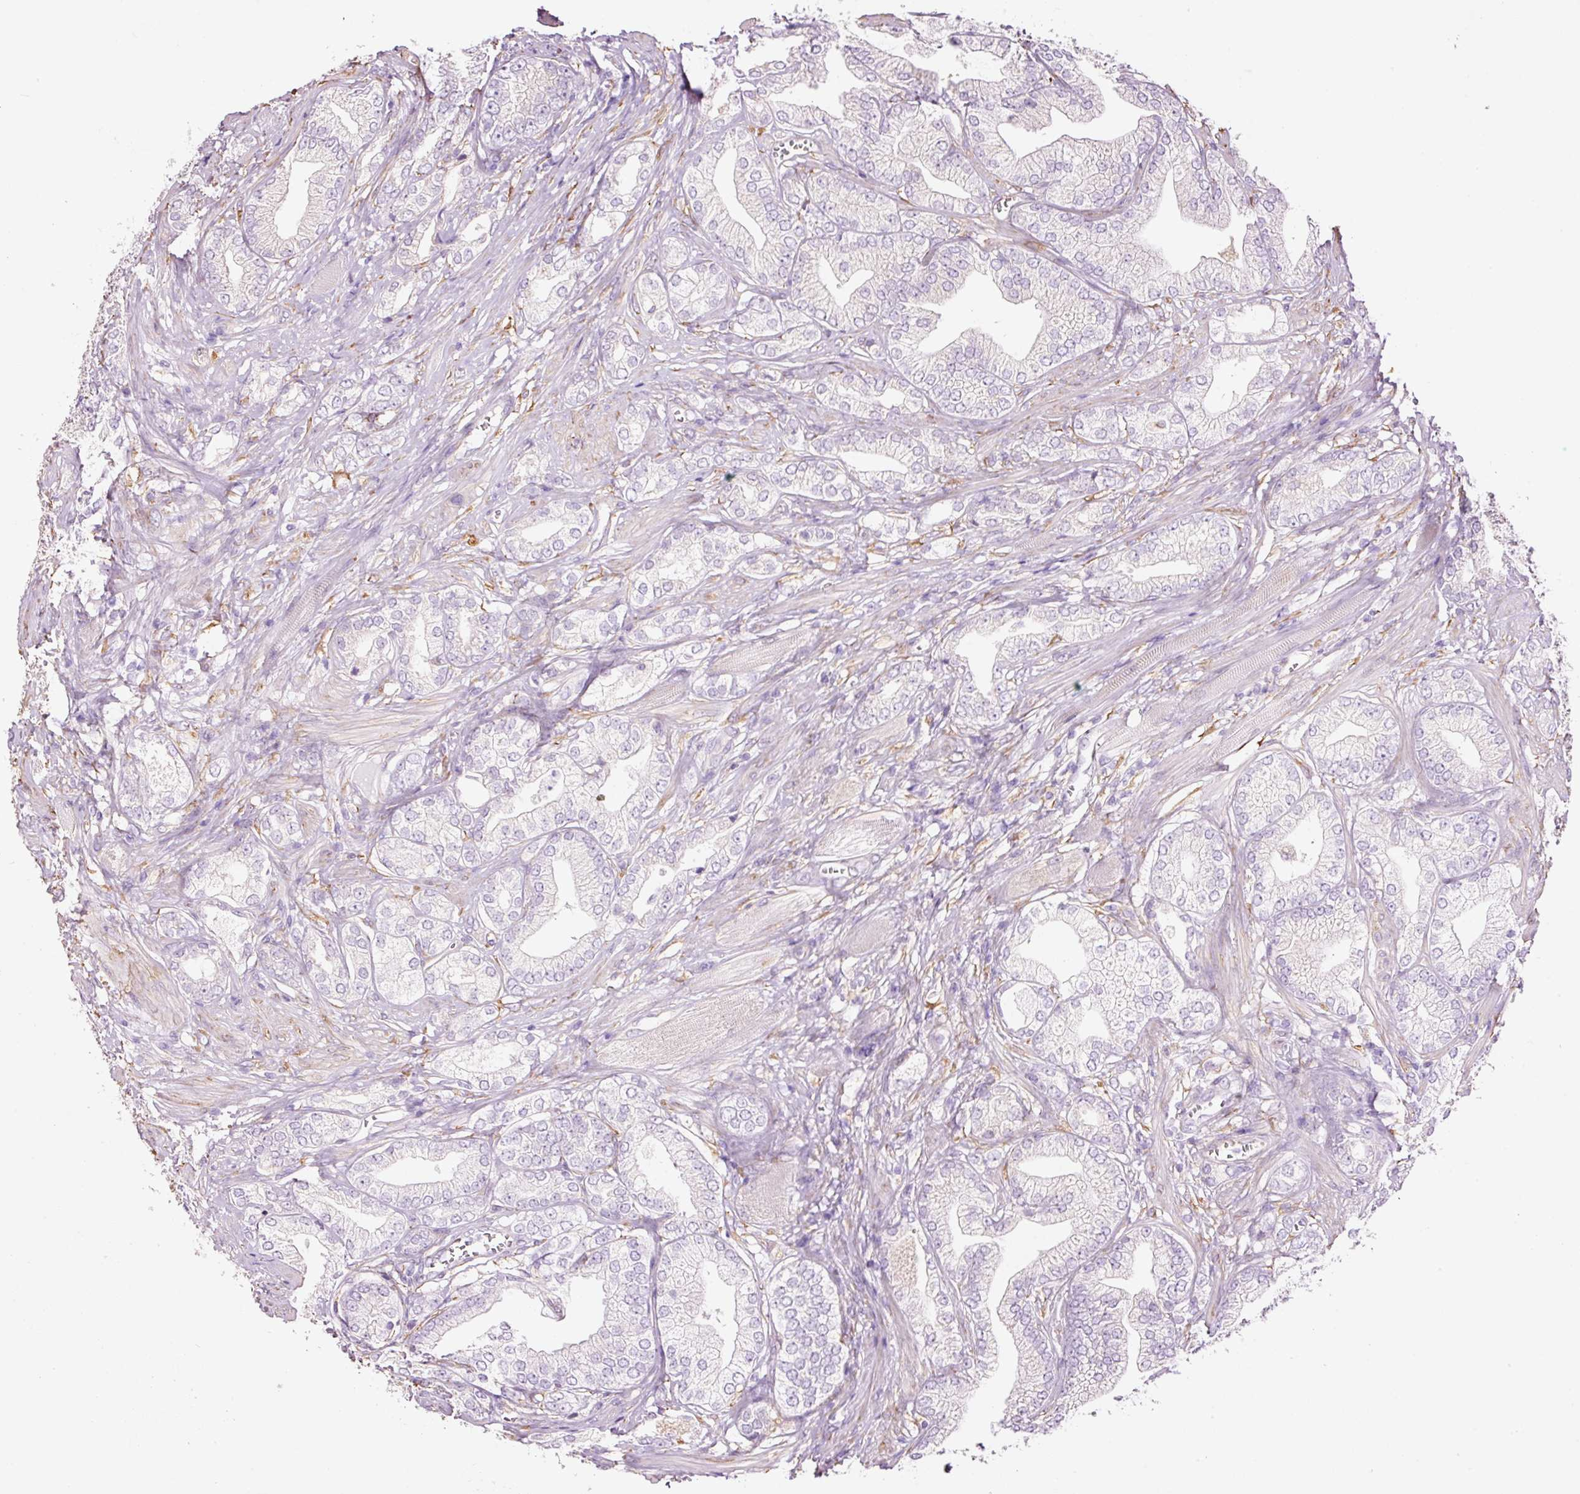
{"staining": {"intensity": "negative", "quantity": "none", "location": "none"}, "tissue": "prostate cancer", "cell_type": "Tumor cells", "image_type": "cancer", "snomed": [{"axis": "morphology", "description": "Adenocarcinoma, High grade"}, {"axis": "topography", "description": "Prostate"}], "caption": "There is no significant staining in tumor cells of prostate cancer.", "gene": "GCG", "patient": {"sex": "male", "age": 50}}